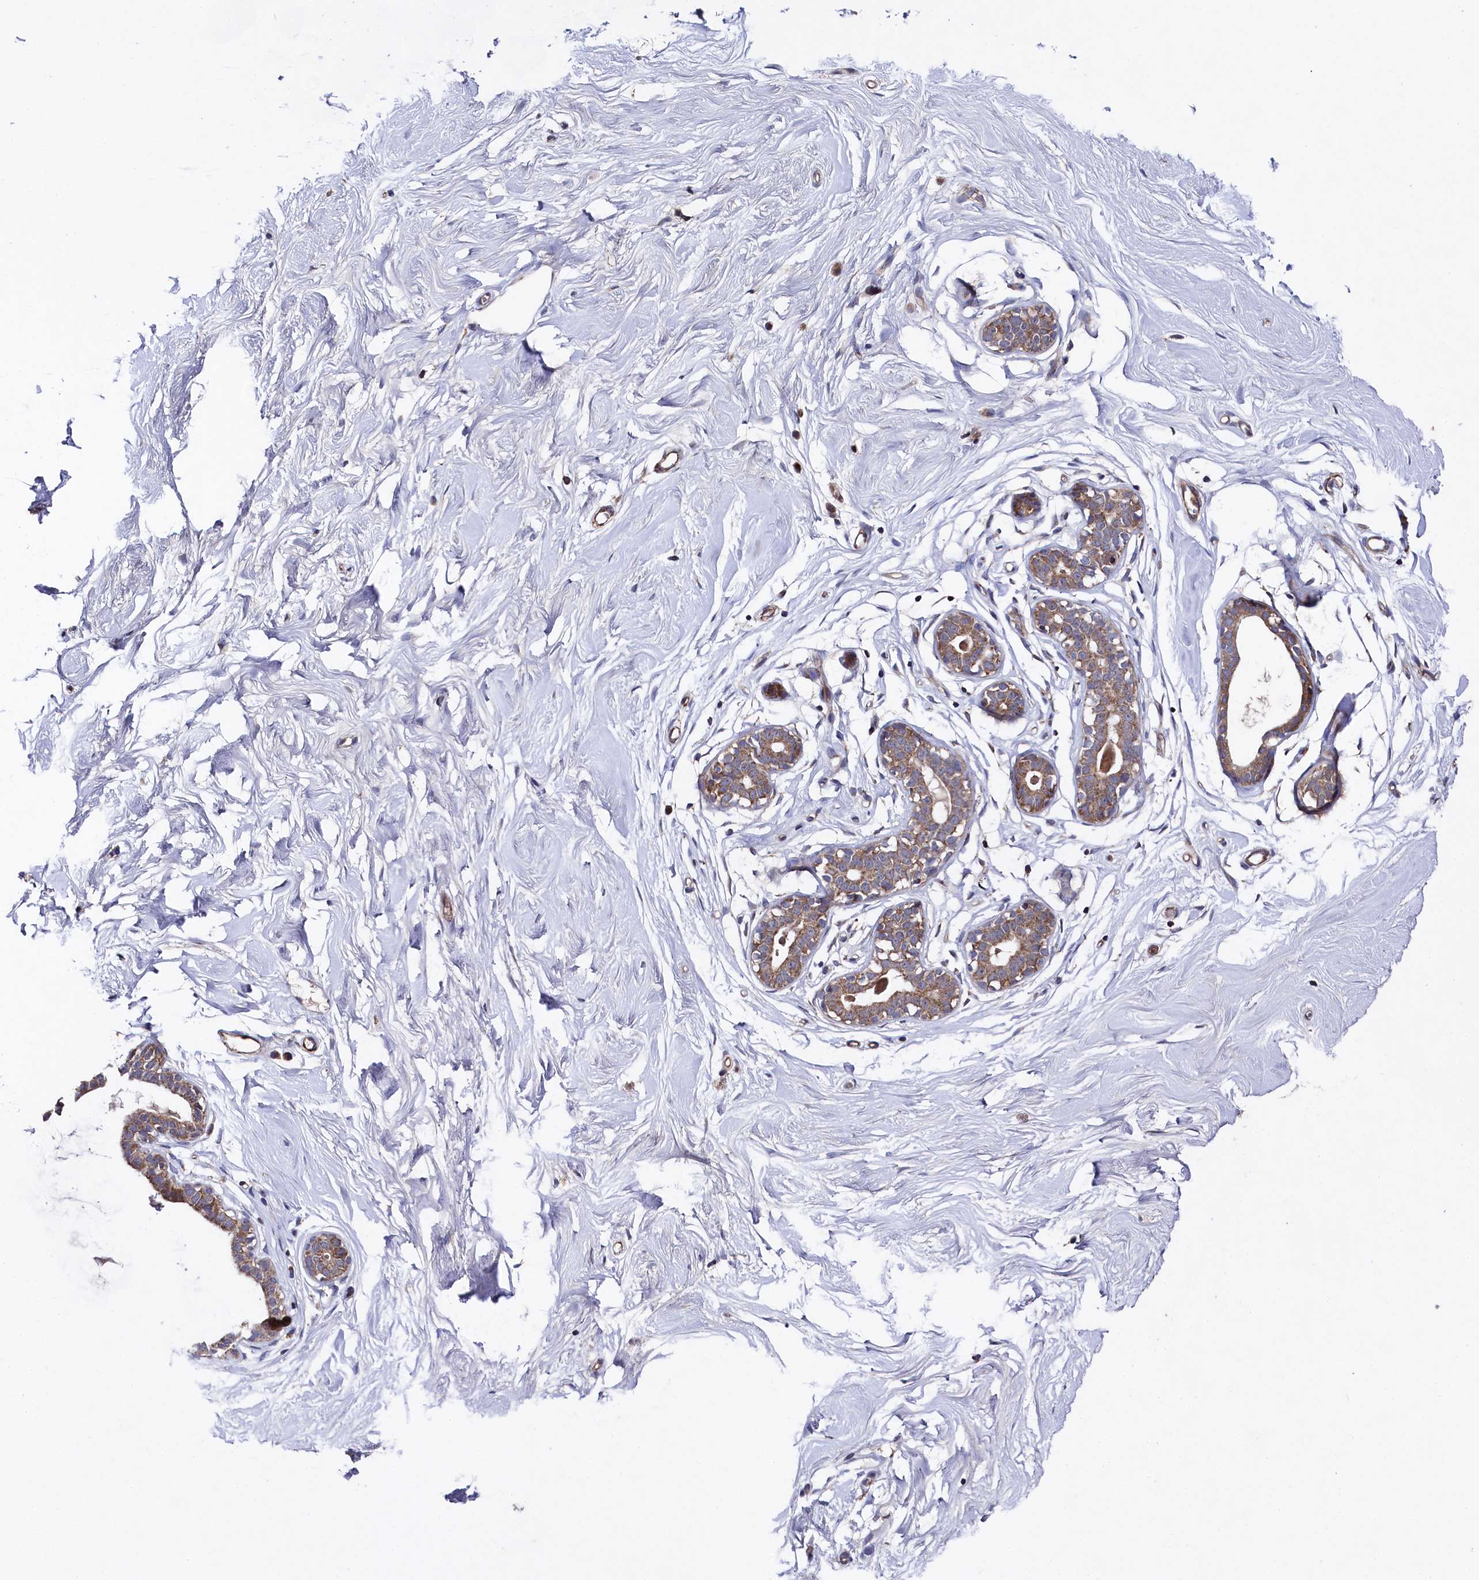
{"staining": {"intensity": "moderate", "quantity": "25%-75%", "location": "nuclear"}, "tissue": "breast", "cell_type": "Adipocytes", "image_type": "normal", "snomed": [{"axis": "morphology", "description": "Normal tissue, NOS"}, {"axis": "morphology", "description": "Adenoma, NOS"}, {"axis": "topography", "description": "Breast"}], "caption": "Immunohistochemical staining of normal human breast demonstrates 25%-75% levels of moderate nuclear protein expression in about 25%-75% of adipocytes. Using DAB (brown) and hematoxylin (blue) stains, captured at high magnification using brightfield microscopy.", "gene": "SUPV3L1", "patient": {"sex": "female", "age": 23}}